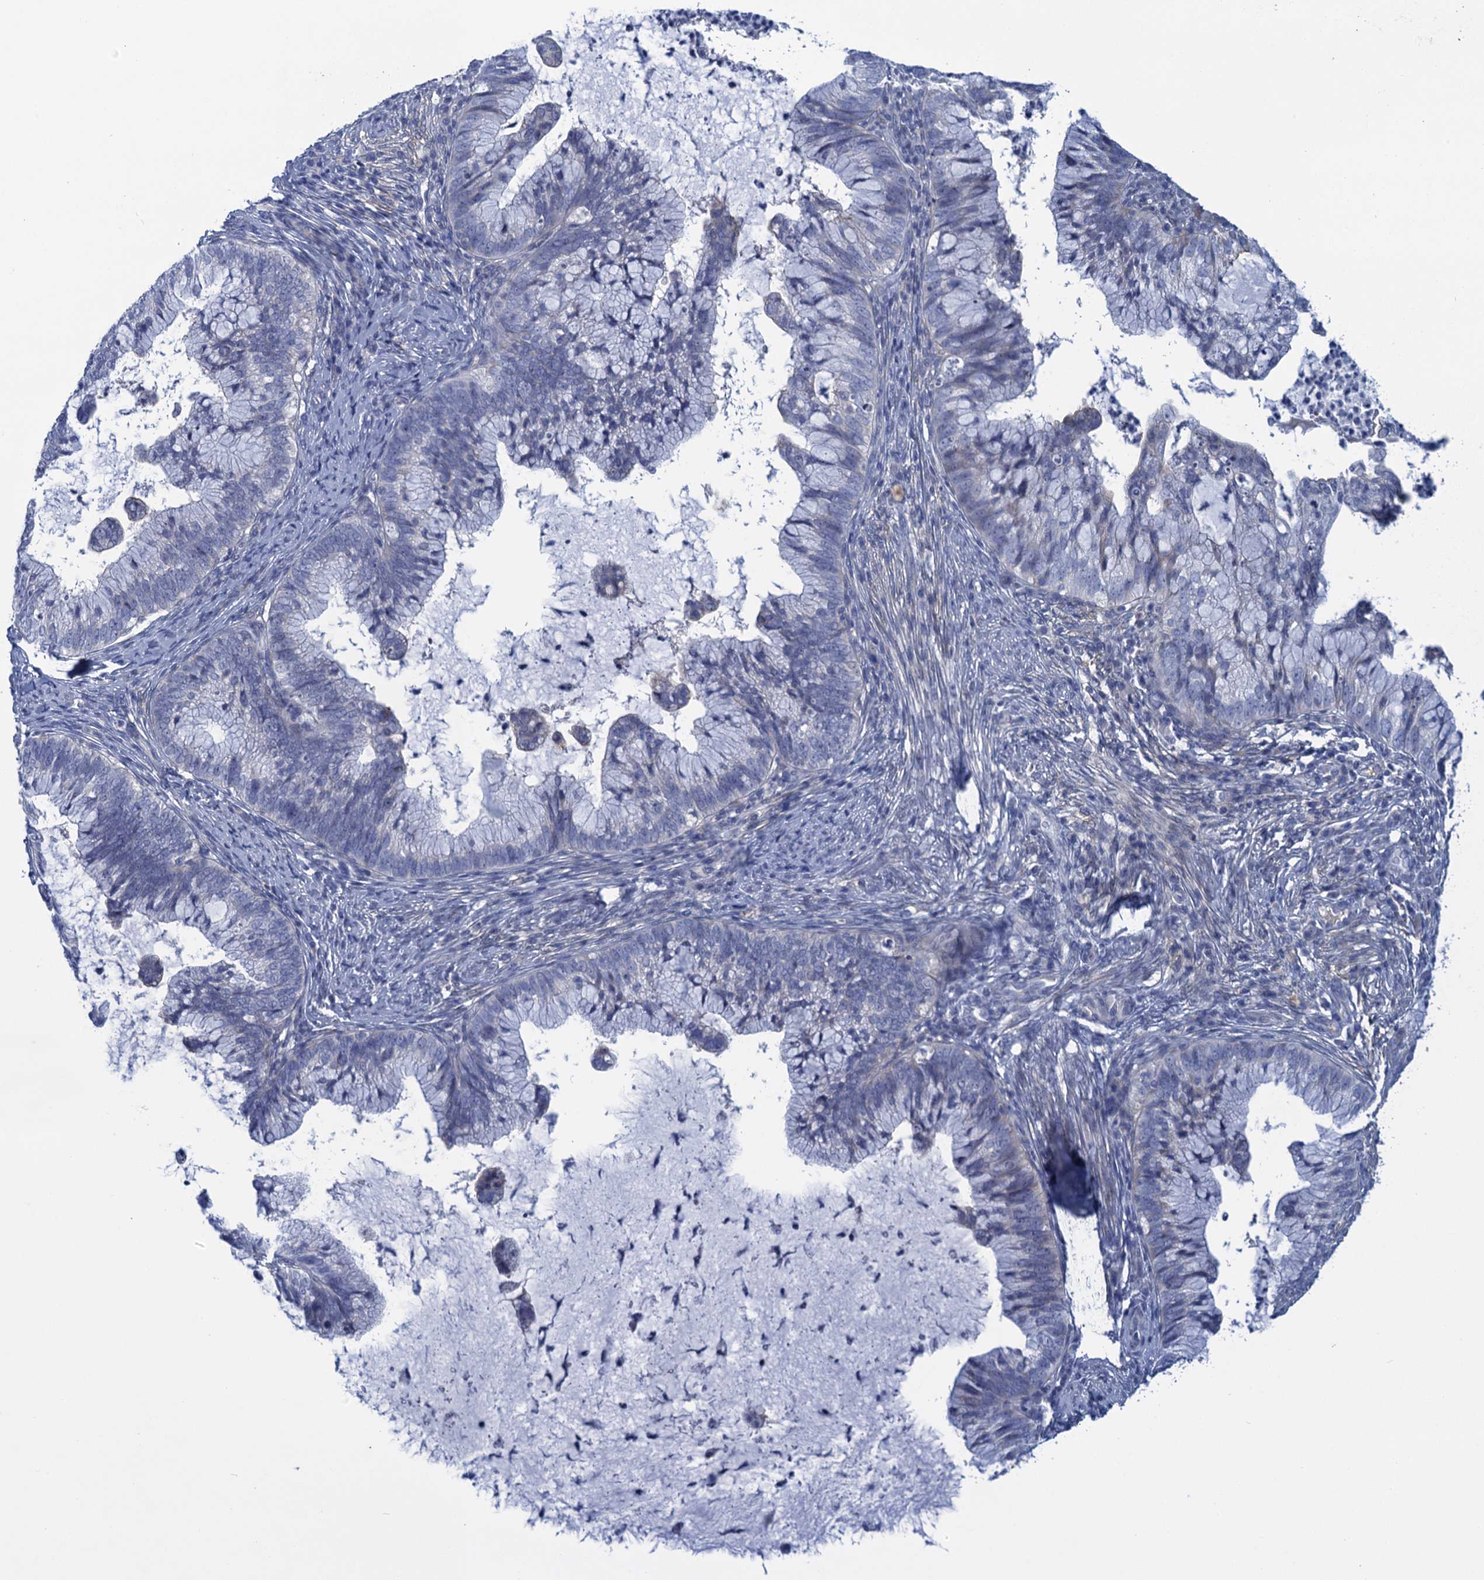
{"staining": {"intensity": "negative", "quantity": "none", "location": "none"}, "tissue": "cervical cancer", "cell_type": "Tumor cells", "image_type": "cancer", "snomed": [{"axis": "morphology", "description": "Adenocarcinoma, NOS"}, {"axis": "topography", "description": "Cervix"}], "caption": "Immunohistochemistry (IHC) of cervical adenocarcinoma displays no staining in tumor cells.", "gene": "SCEL", "patient": {"sex": "female", "age": 36}}